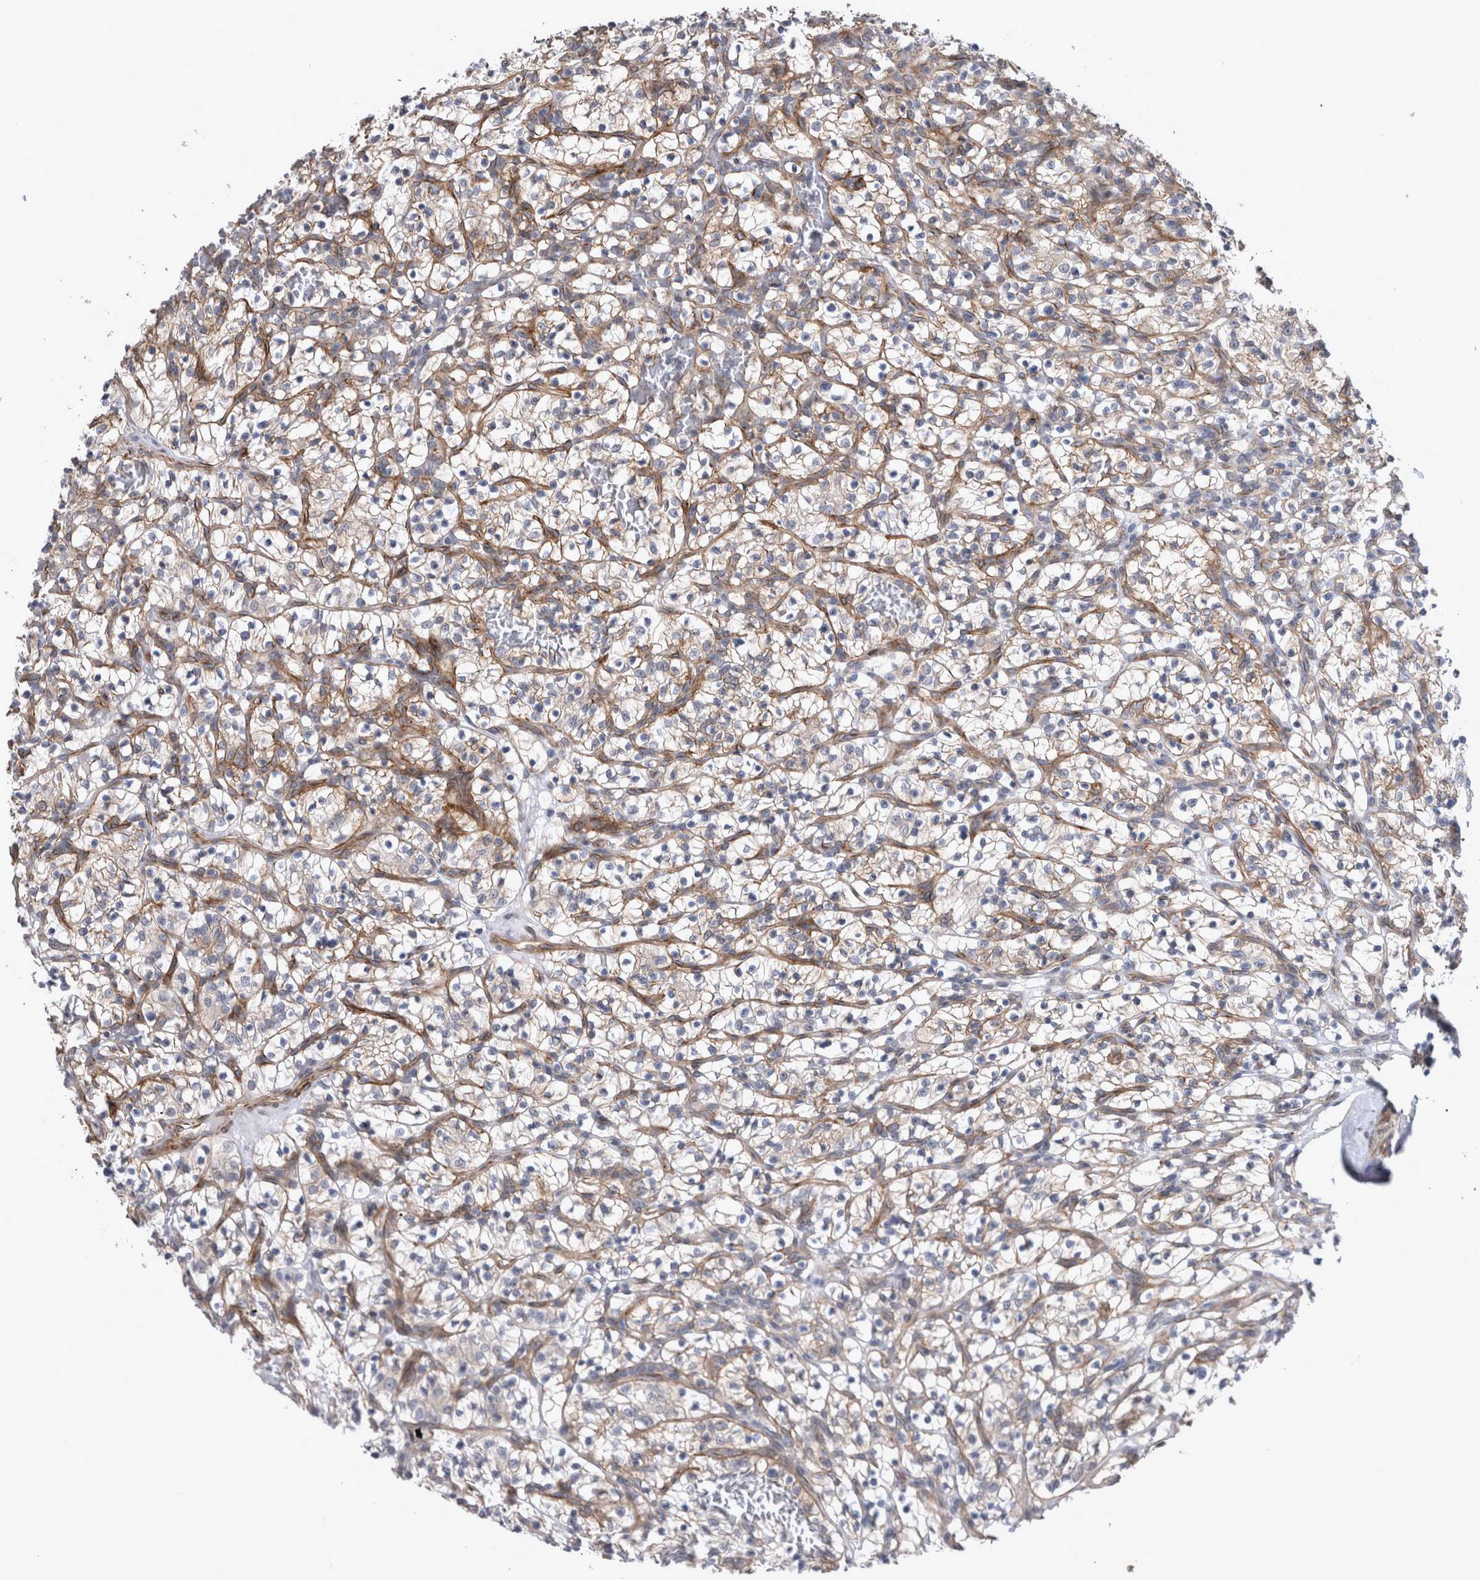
{"staining": {"intensity": "weak", "quantity": ">75%", "location": "cytoplasmic/membranous"}, "tissue": "renal cancer", "cell_type": "Tumor cells", "image_type": "cancer", "snomed": [{"axis": "morphology", "description": "Adenocarcinoma, NOS"}, {"axis": "topography", "description": "Kidney"}], "caption": "The photomicrograph exhibits a brown stain indicating the presence of a protein in the cytoplasmic/membranous of tumor cells in renal cancer (adenocarcinoma).", "gene": "DDX6", "patient": {"sex": "female", "age": 57}}